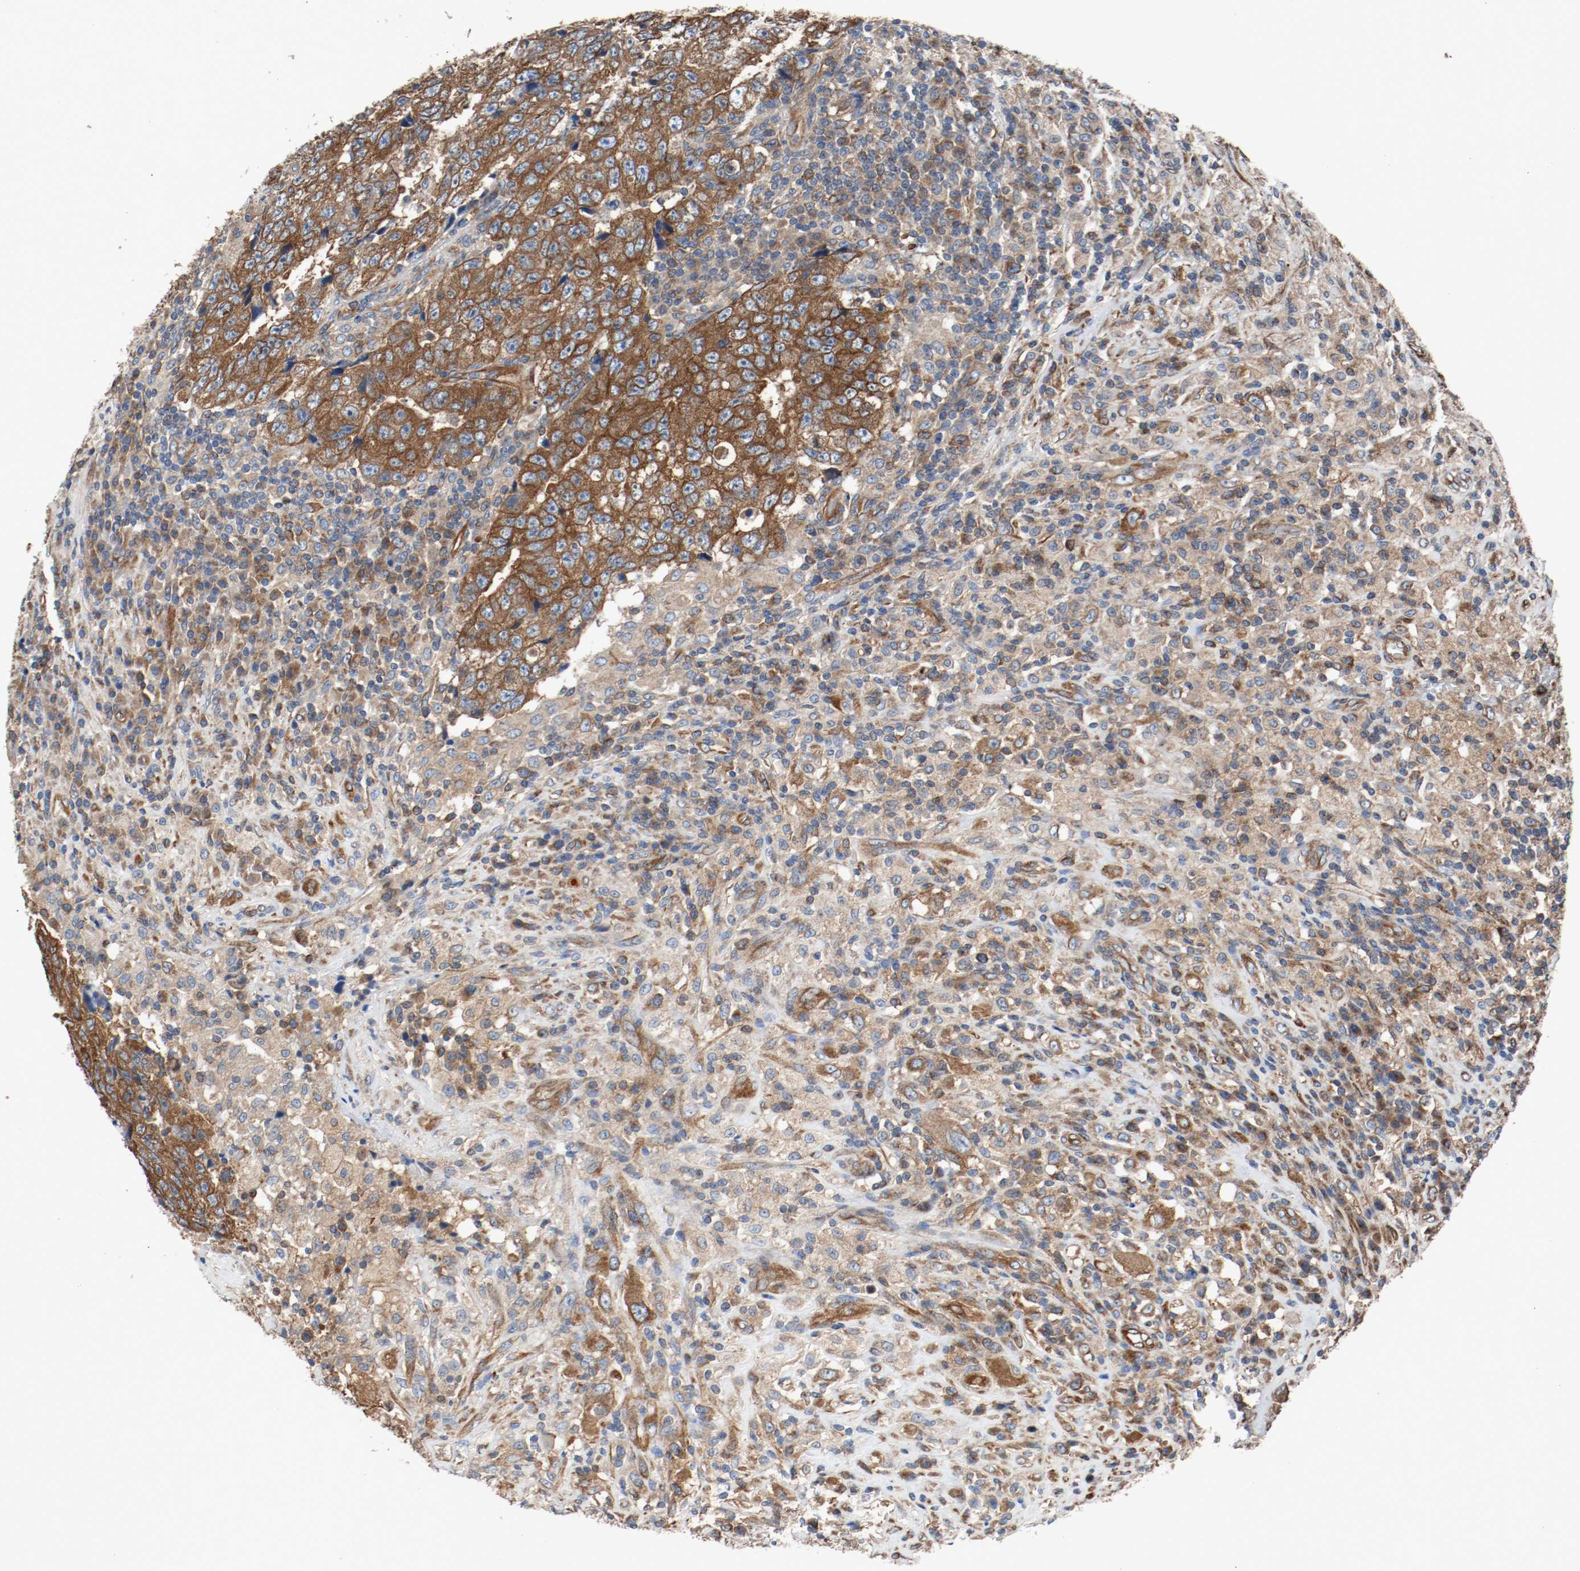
{"staining": {"intensity": "strong", "quantity": ">75%", "location": "cytoplasmic/membranous"}, "tissue": "testis cancer", "cell_type": "Tumor cells", "image_type": "cancer", "snomed": [{"axis": "morphology", "description": "Necrosis, NOS"}, {"axis": "morphology", "description": "Carcinoma, Embryonal, NOS"}, {"axis": "topography", "description": "Testis"}], "caption": "Protein staining reveals strong cytoplasmic/membranous positivity in about >75% of tumor cells in testis cancer.", "gene": "TUBA3D", "patient": {"sex": "male", "age": 19}}